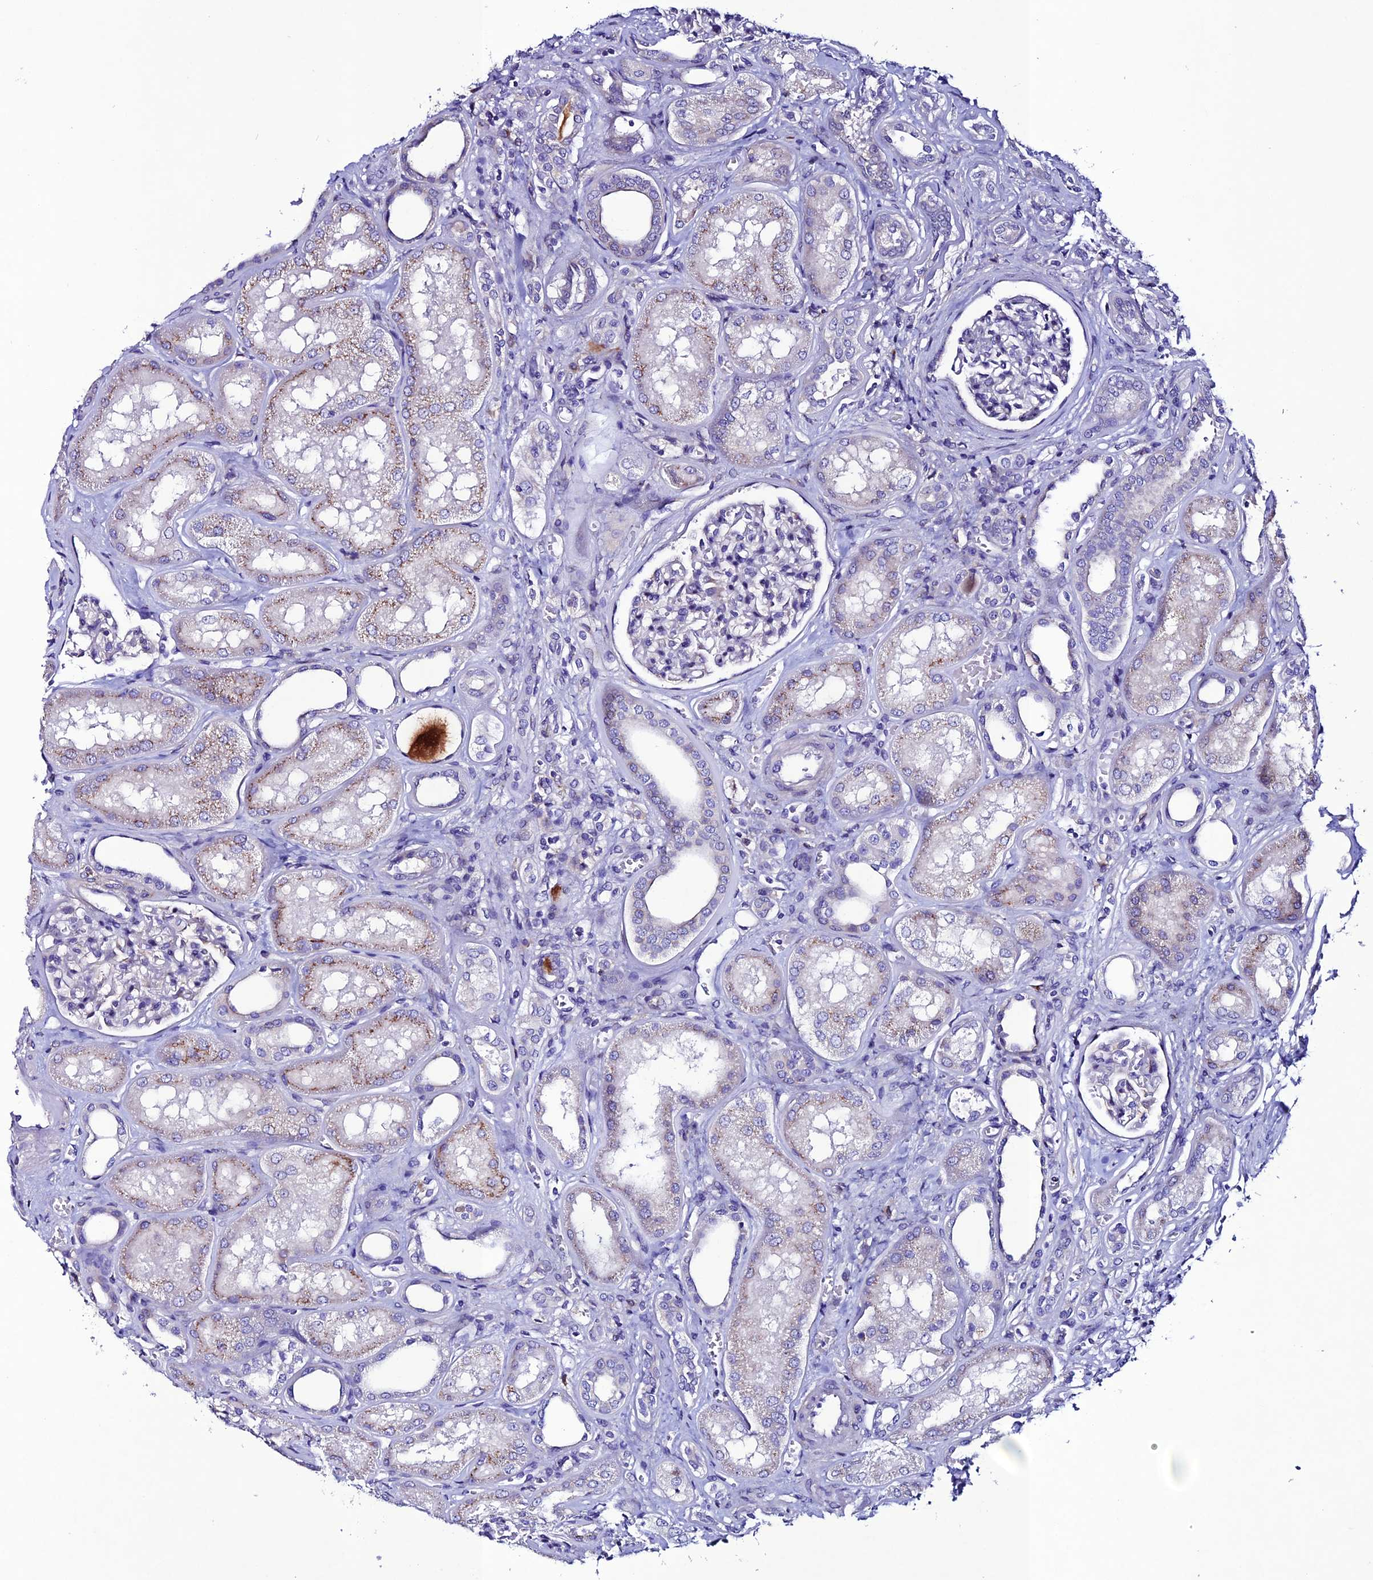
{"staining": {"intensity": "negative", "quantity": "none", "location": "none"}, "tissue": "kidney", "cell_type": "Cells in glomeruli", "image_type": "normal", "snomed": [{"axis": "morphology", "description": "Normal tissue, NOS"}, {"axis": "morphology", "description": "Adenocarcinoma, NOS"}, {"axis": "topography", "description": "Kidney"}], "caption": "Immunohistochemistry image of unremarkable human kidney stained for a protein (brown), which reveals no positivity in cells in glomeruli.", "gene": "OR51Q1", "patient": {"sex": "female", "age": 68}}